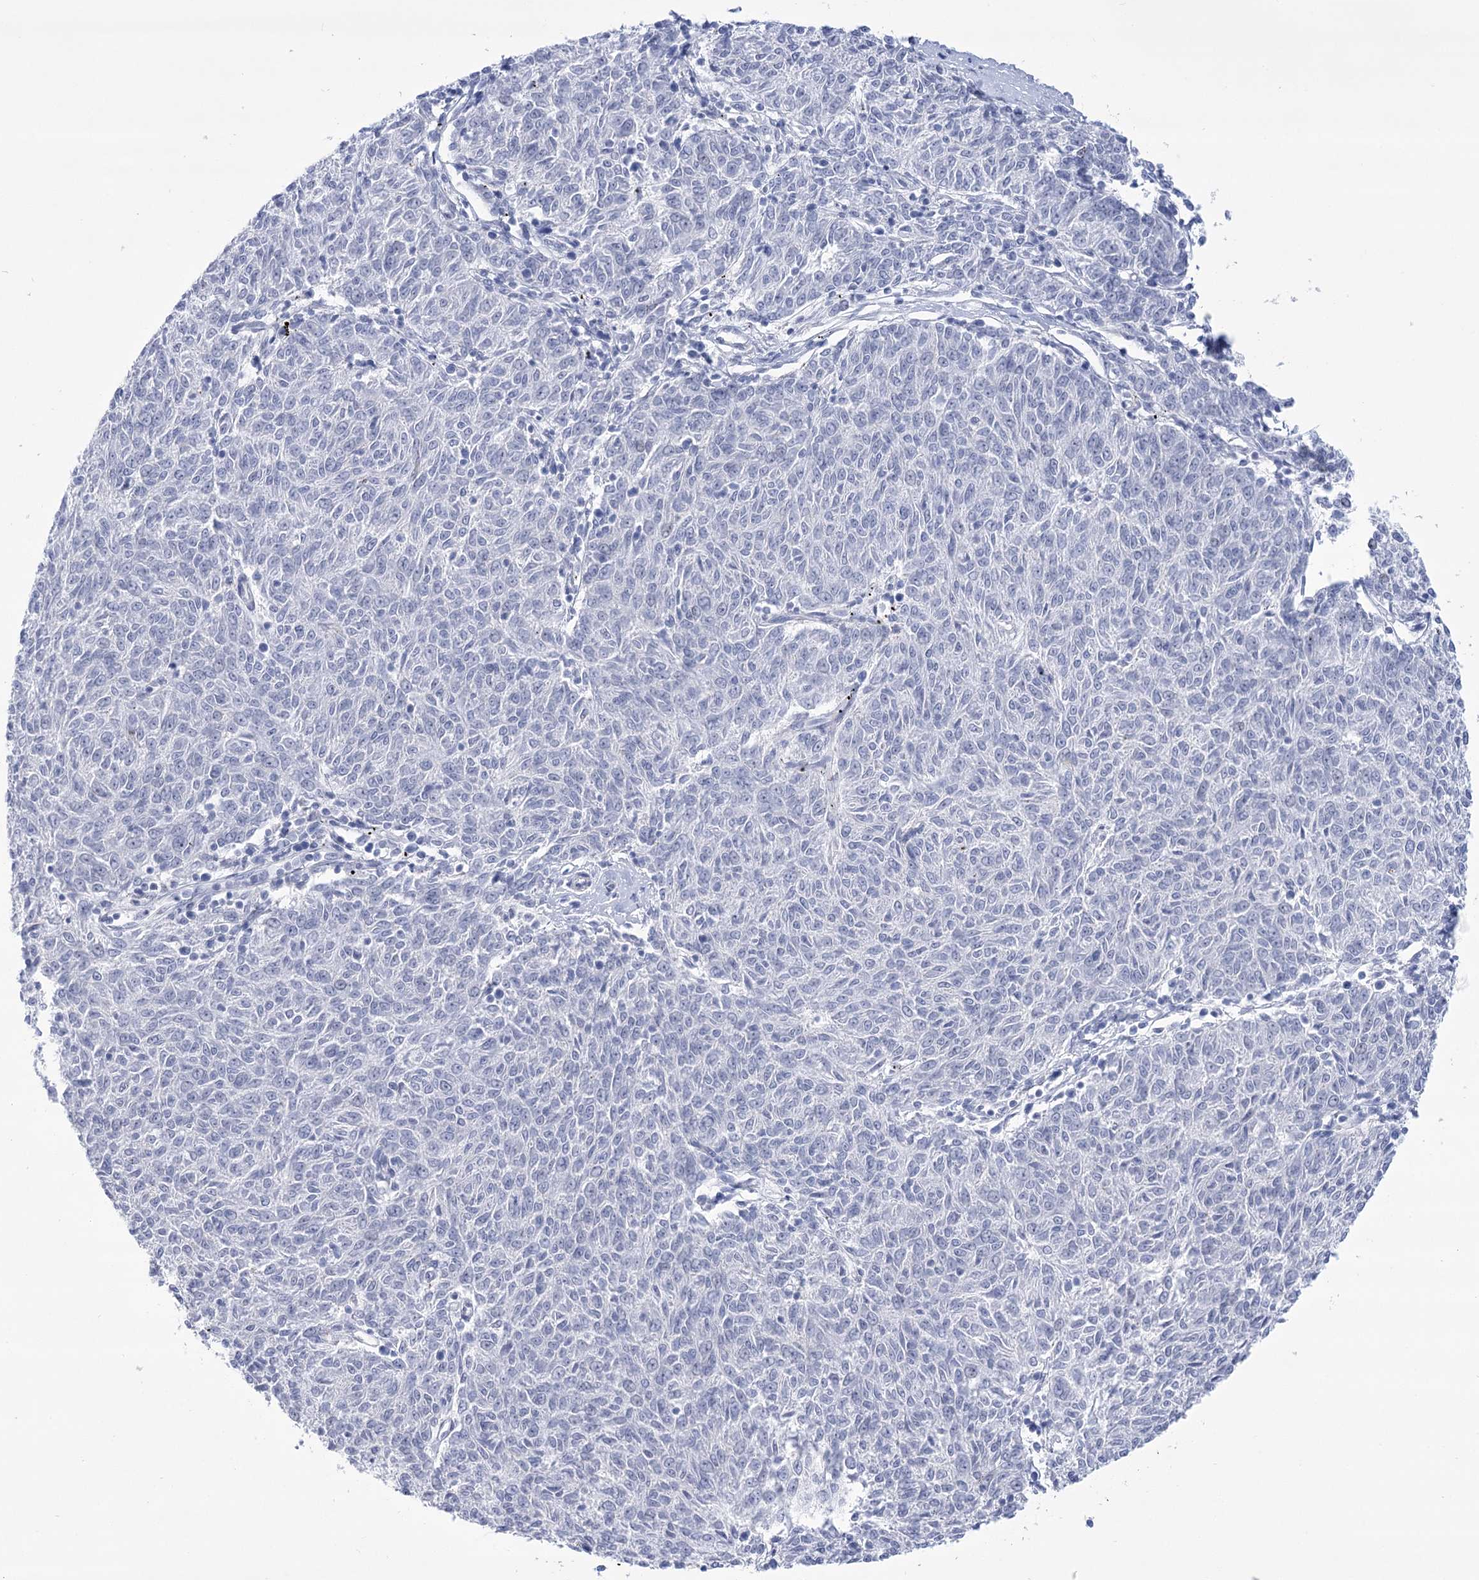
{"staining": {"intensity": "negative", "quantity": "none", "location": "none"}, "tissue": "melanoma", "cell_type": "Tumor cells", "image_type": "cancer", "snomed": [{"axis": "morphology", "description": "Malignant melanoma, NOS"}, {"axis": "topography", "description": "Skin"}], "caption": "High magnification brightfield microscopy of melanoma stained with DAB (3,3'-diaminobenzidine) (brown) and counterstained with hematoxylin (blue): tumor cells show no significant positivity.", "gene": "HORMAD1", "patient": {"sex": "female", "age": 72}}